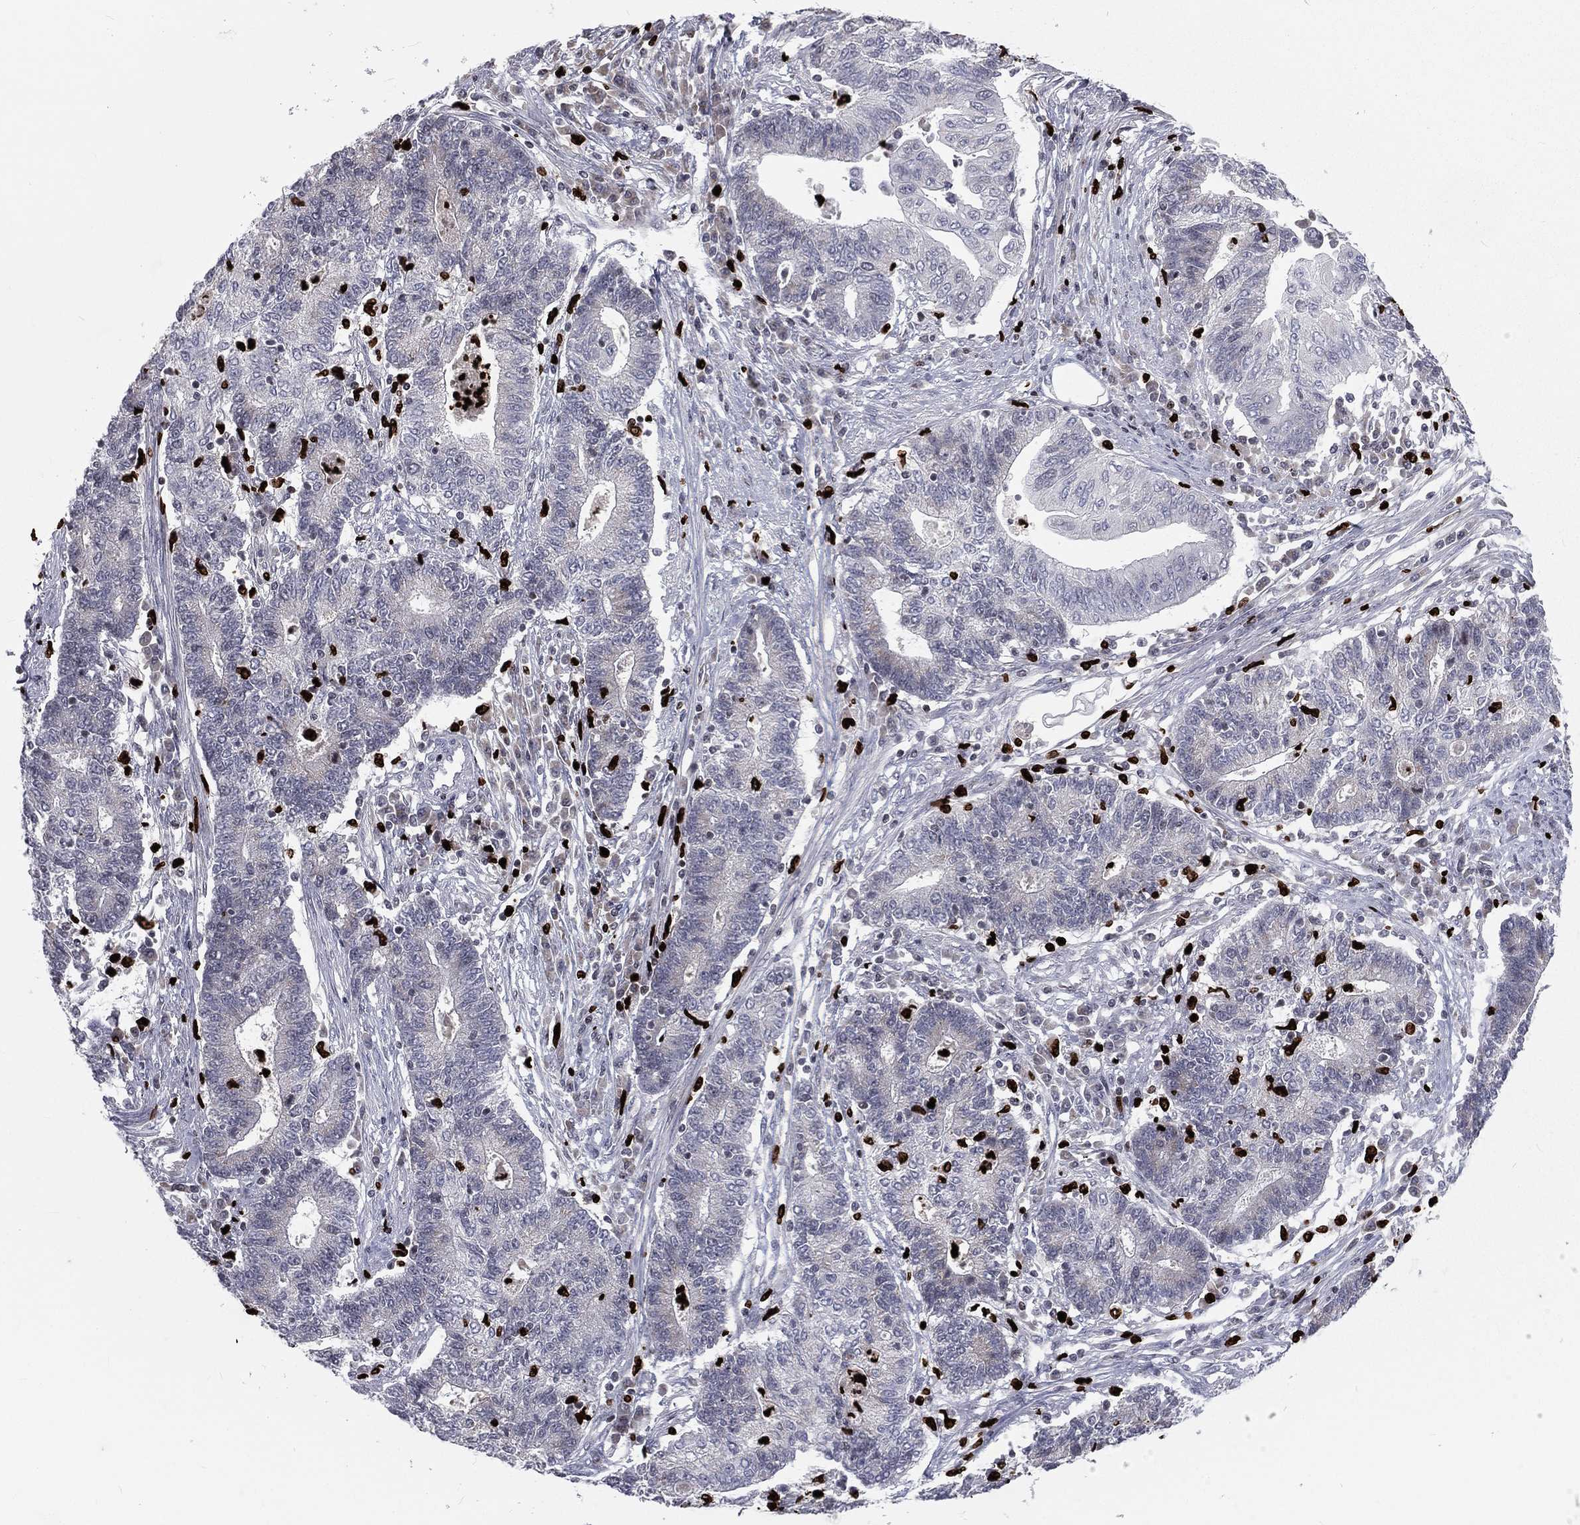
{"staining": {"intensity": "negative", "quantity": "none", "location": "none"}, "tissue": "endometrial cancer", "cell_type": "Tumor cells", "image_type": "cancer", "snomed": [{"axis": "morphology", "description": "Adenocarcinoma, NOS"}, {"axis": "topography", "description": "Uterus"}, {"axis": "topography", "description": "Endometrium"}], "caption": "High magnification brightfield microscopy of adenocarcinoma (endometrial) stained with DAB (brown) and counterstained with hematoxylin (blue): tumor cells show no significant expression.", "gene": "MNDA", "patient": {"sex": "female", "age": 54}}